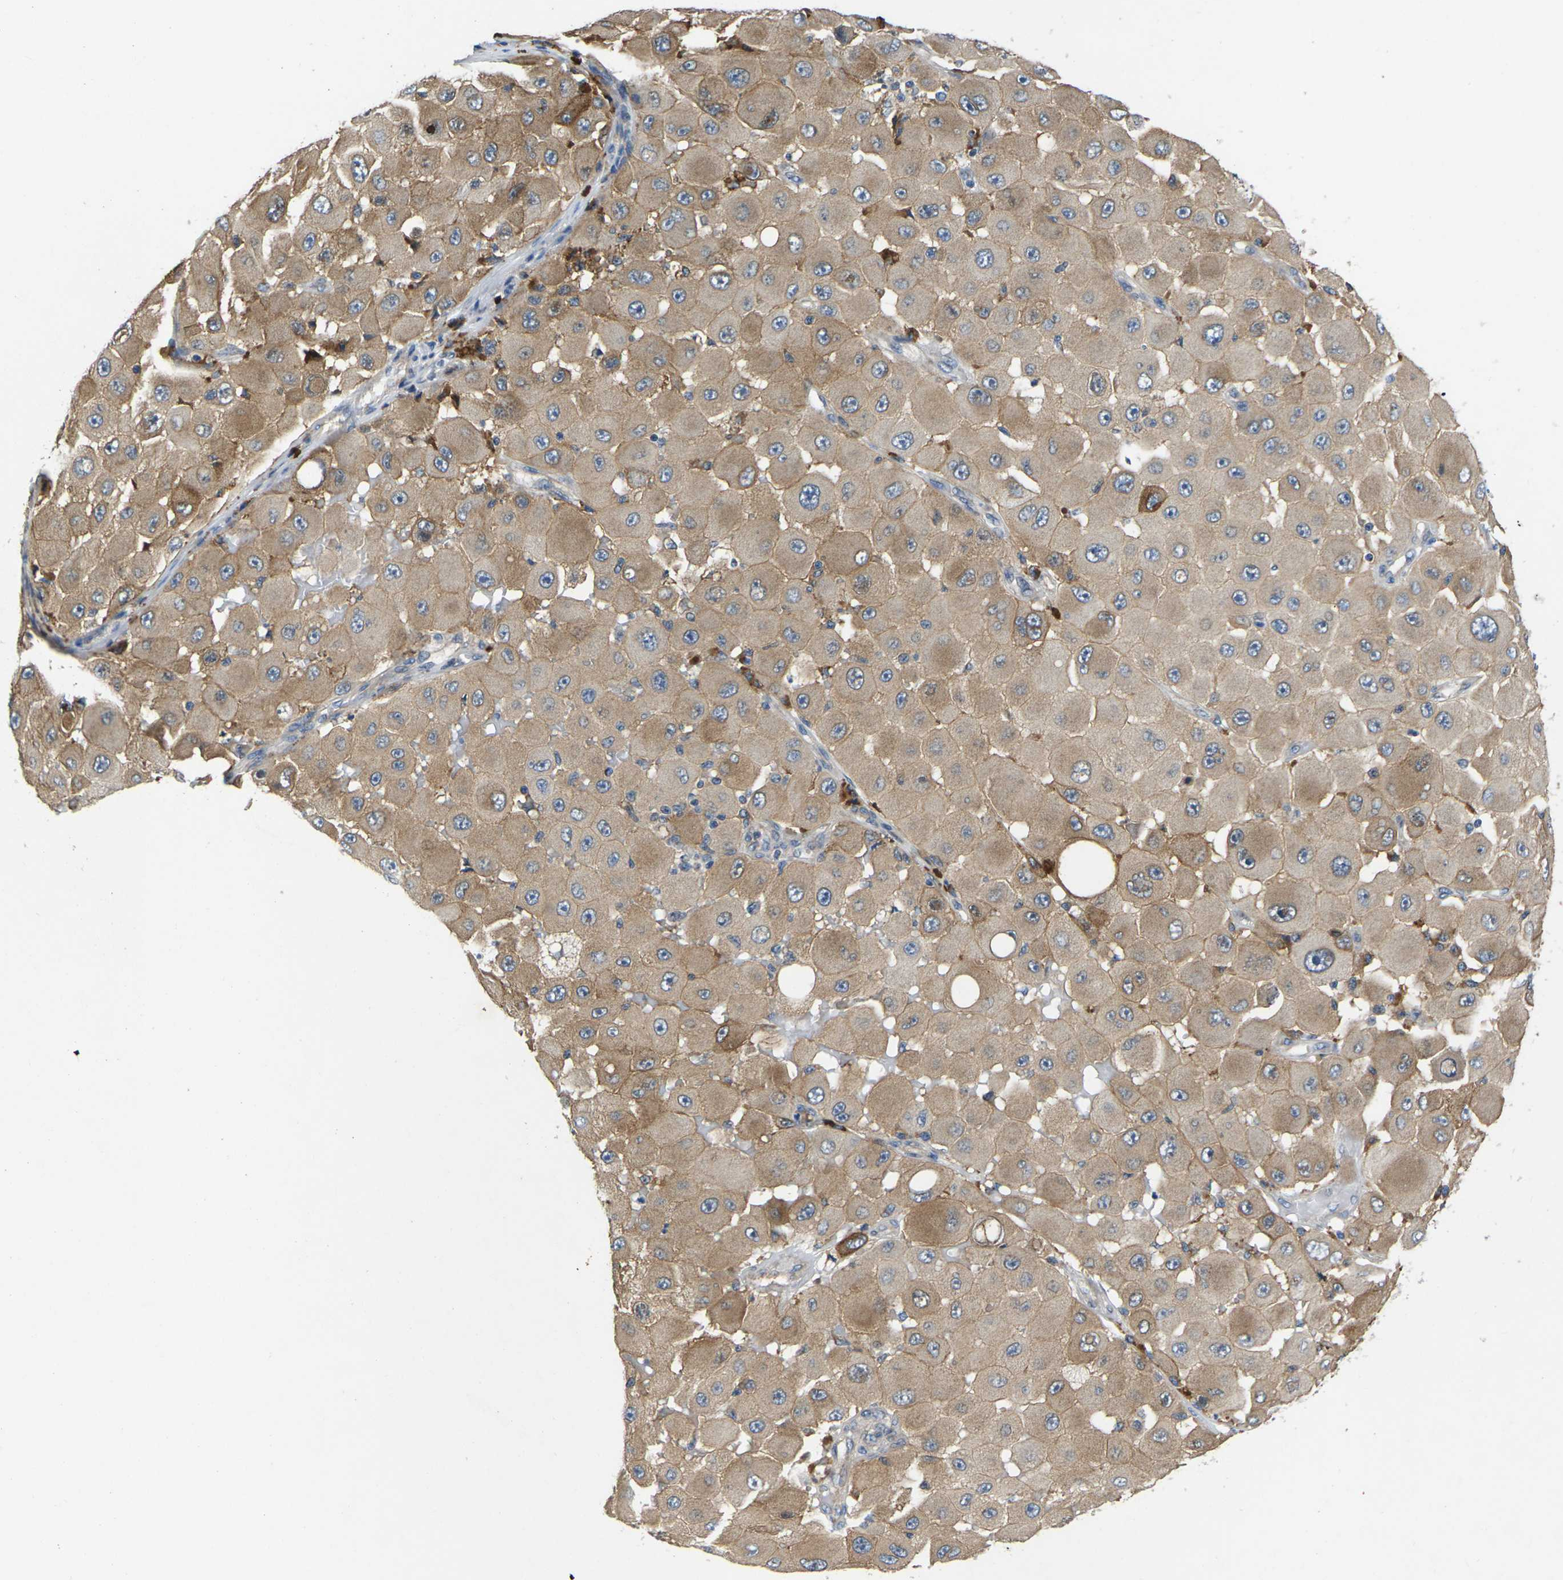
{"staining": {"intensity": "moderate", "quantity": ">75%", "location": "cytoplasmic/membranous"}, "tissue": "melanoma", "cell_type": "Tumor cells", "image_type": "cancer", "snomed": [{"axis": "morphology", "description": "Malignant melanoma, NOS"}, {"axis": "topography", "description": "Skin"}], "caption": "A high-resolution micrograph shows immunohistochemistry staining of melanoma, which shows moderate cytoplasmic/membranous positivity in approximately >75% of tumor cells. (Stains: DAB in brown, nuclei in blue, Microscopy: brightfield microscopy at high magnification).", "gene": "SCNN1A", "patient": {"sex": "female", "age": 81}}